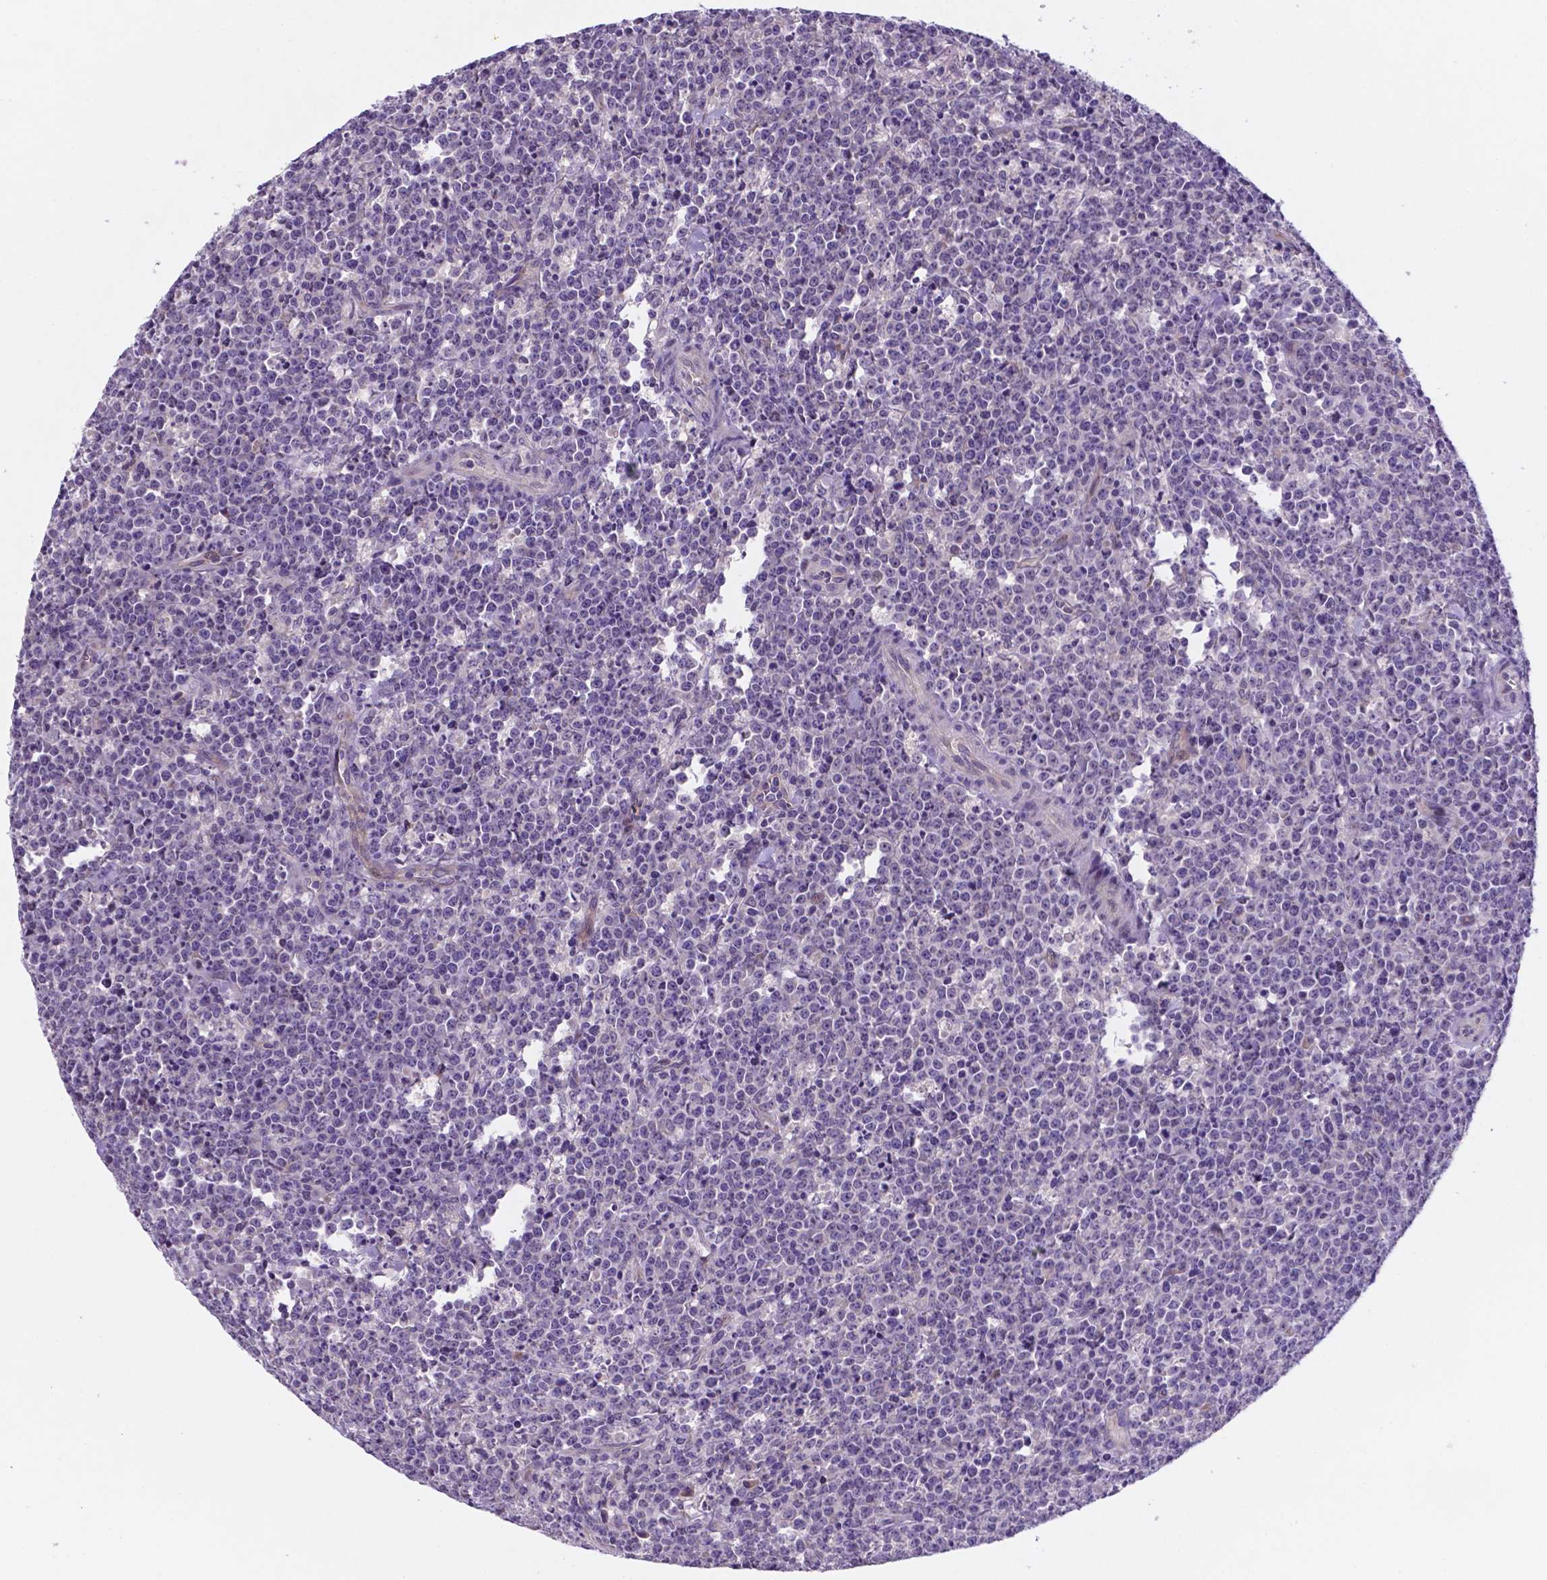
{"staining": {"intensity": "negative", "quantity": "none", "location": "none"}, "tissue": "lymphoma", "cell_type": "Tumor cells", "image_type": "cancer", "snomed": [{"axis": "morphology", "description": "Malignant lymphoma, non-Hodgkin's type, High grade"}, {"axis": "topography", "description": "Small intestine"}], "caption": "This is an immunohistochemistry (IHC) micrograph of human lymphoma. There is no staining in tumor cells.", "gene": "TM4SF20", "patient": {"sex": "female", "age": 56}}